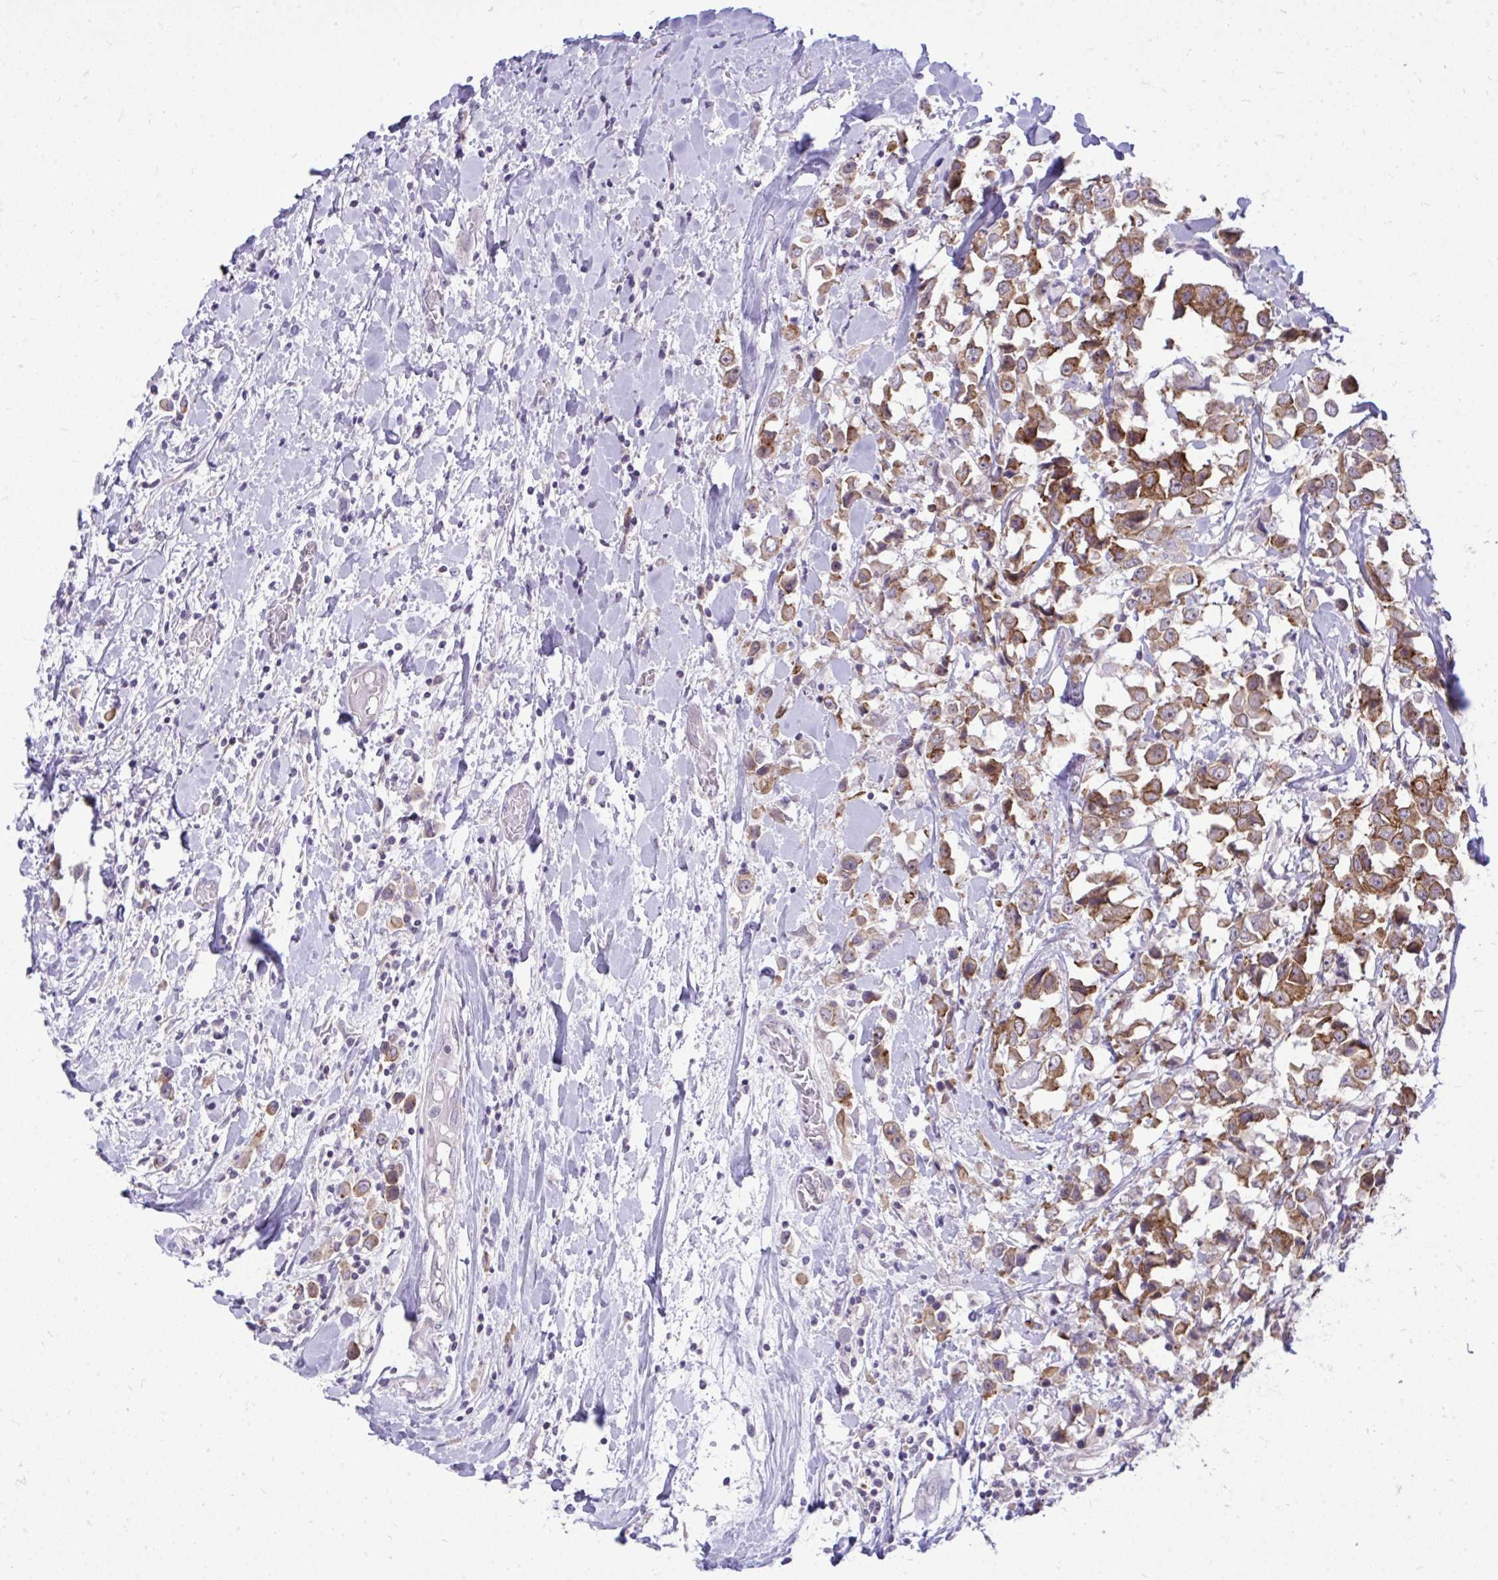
{"staining": {"intensity": "moderate", "quantity": ">75%", "location": "cytoplasmic/membranous"}, "tissue": "breast cancer", "cell_type": "Tumor cells", "image_type": "cancer", "snomed": [{"axis": "morphology", "description": "Duct carcinoma"}, {"axis": "topography", "description": "Breast"}], "caption": "Immunohistochemistry (IHC) micrograph of human breast cancer stained for a protein (brown), which demonstrates medium levels of moderate cytoplasmic/membranous expression in approximately >75% of tumor cells.", "gene": "SPTBN2", "patient": {"sex": "female", "age": 61}}